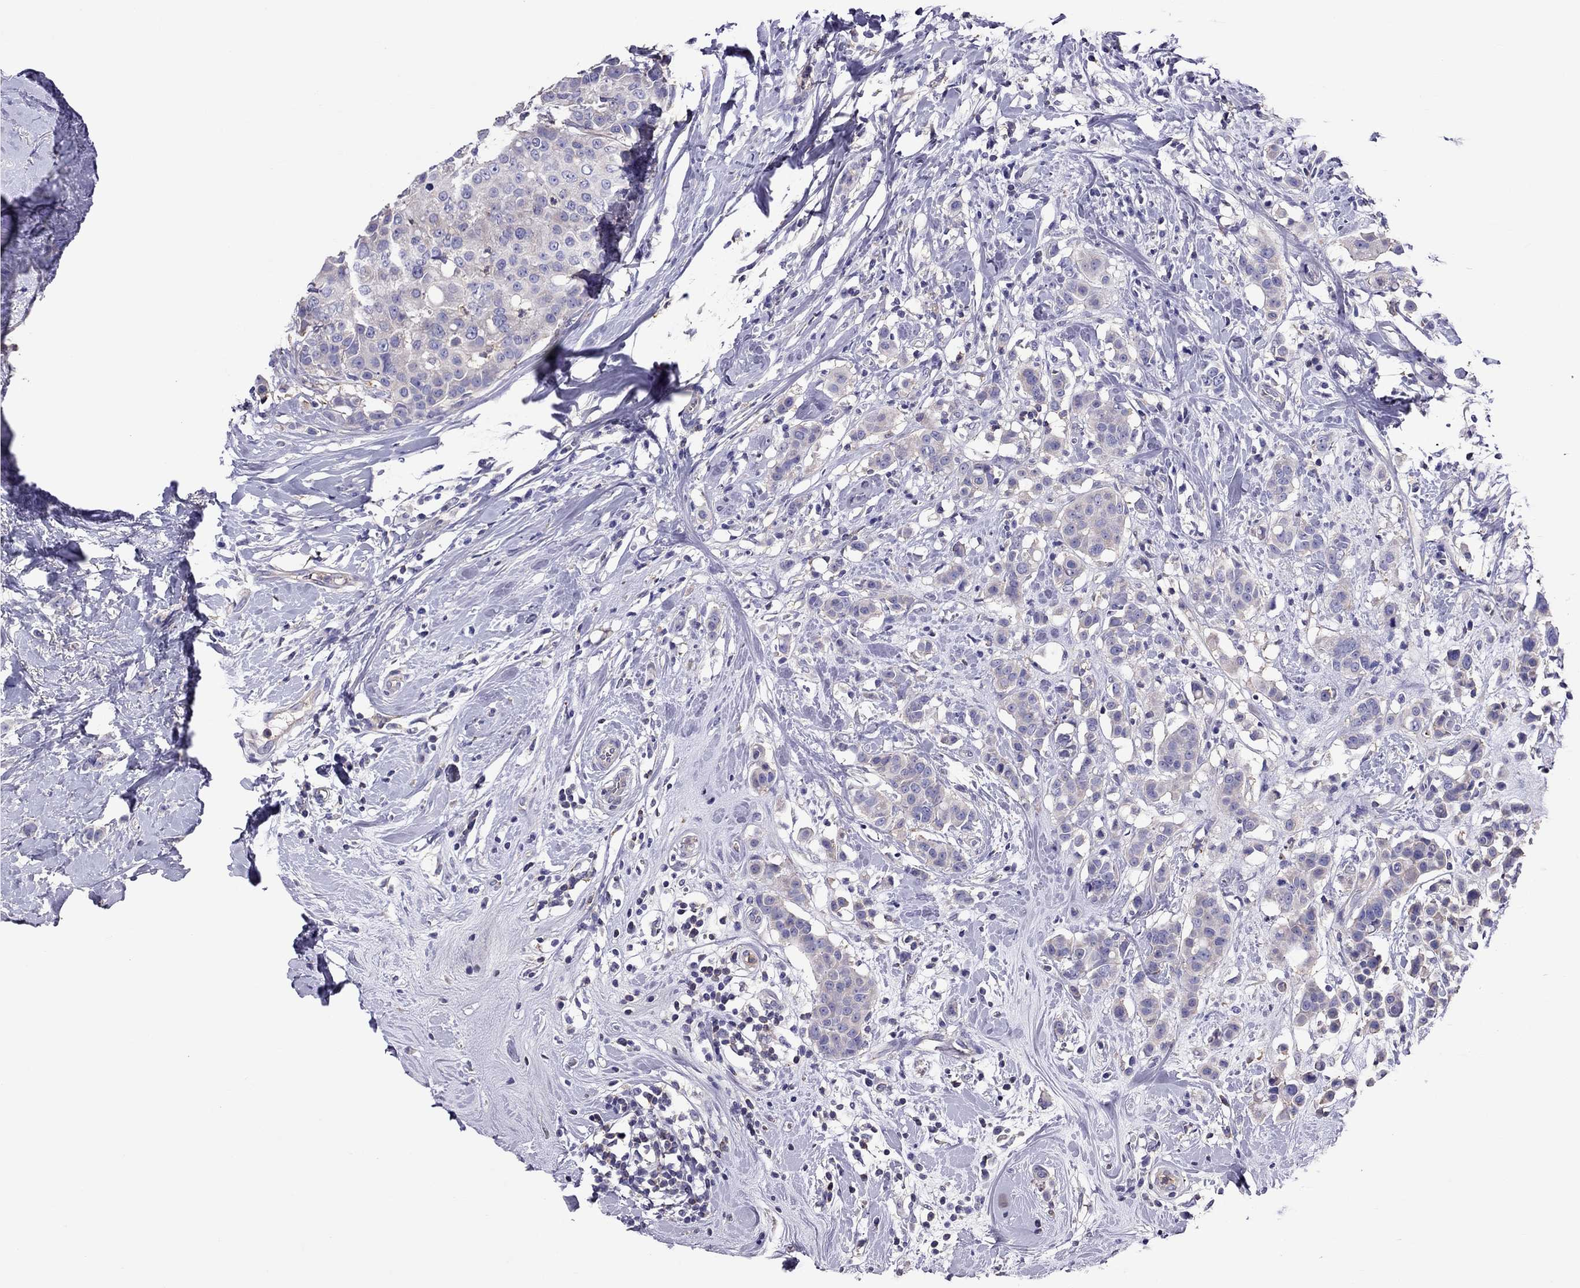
{"staining": {"intensity": "negative", "quantity": "none", "location": "none"}, "tissue": "breast cancer", "cell_type": "Tumor cells", "image_type": "cancer", "snomed": [{"axis": "morphology", "description": "Duct carcinoma"}, {"axis": "topography", "description": "Breast"}], "caption": "High magnification brightfield microscopy of breast cancer stained with DAB (3,3'-diaminobenzidine) (brown) and counterstained with hematoxylin (blue): tumor cells show no significant staining. Nuclei are stained in blue.", "gene": "TEX22", "patient": {"sex": "female", "age": 27}}